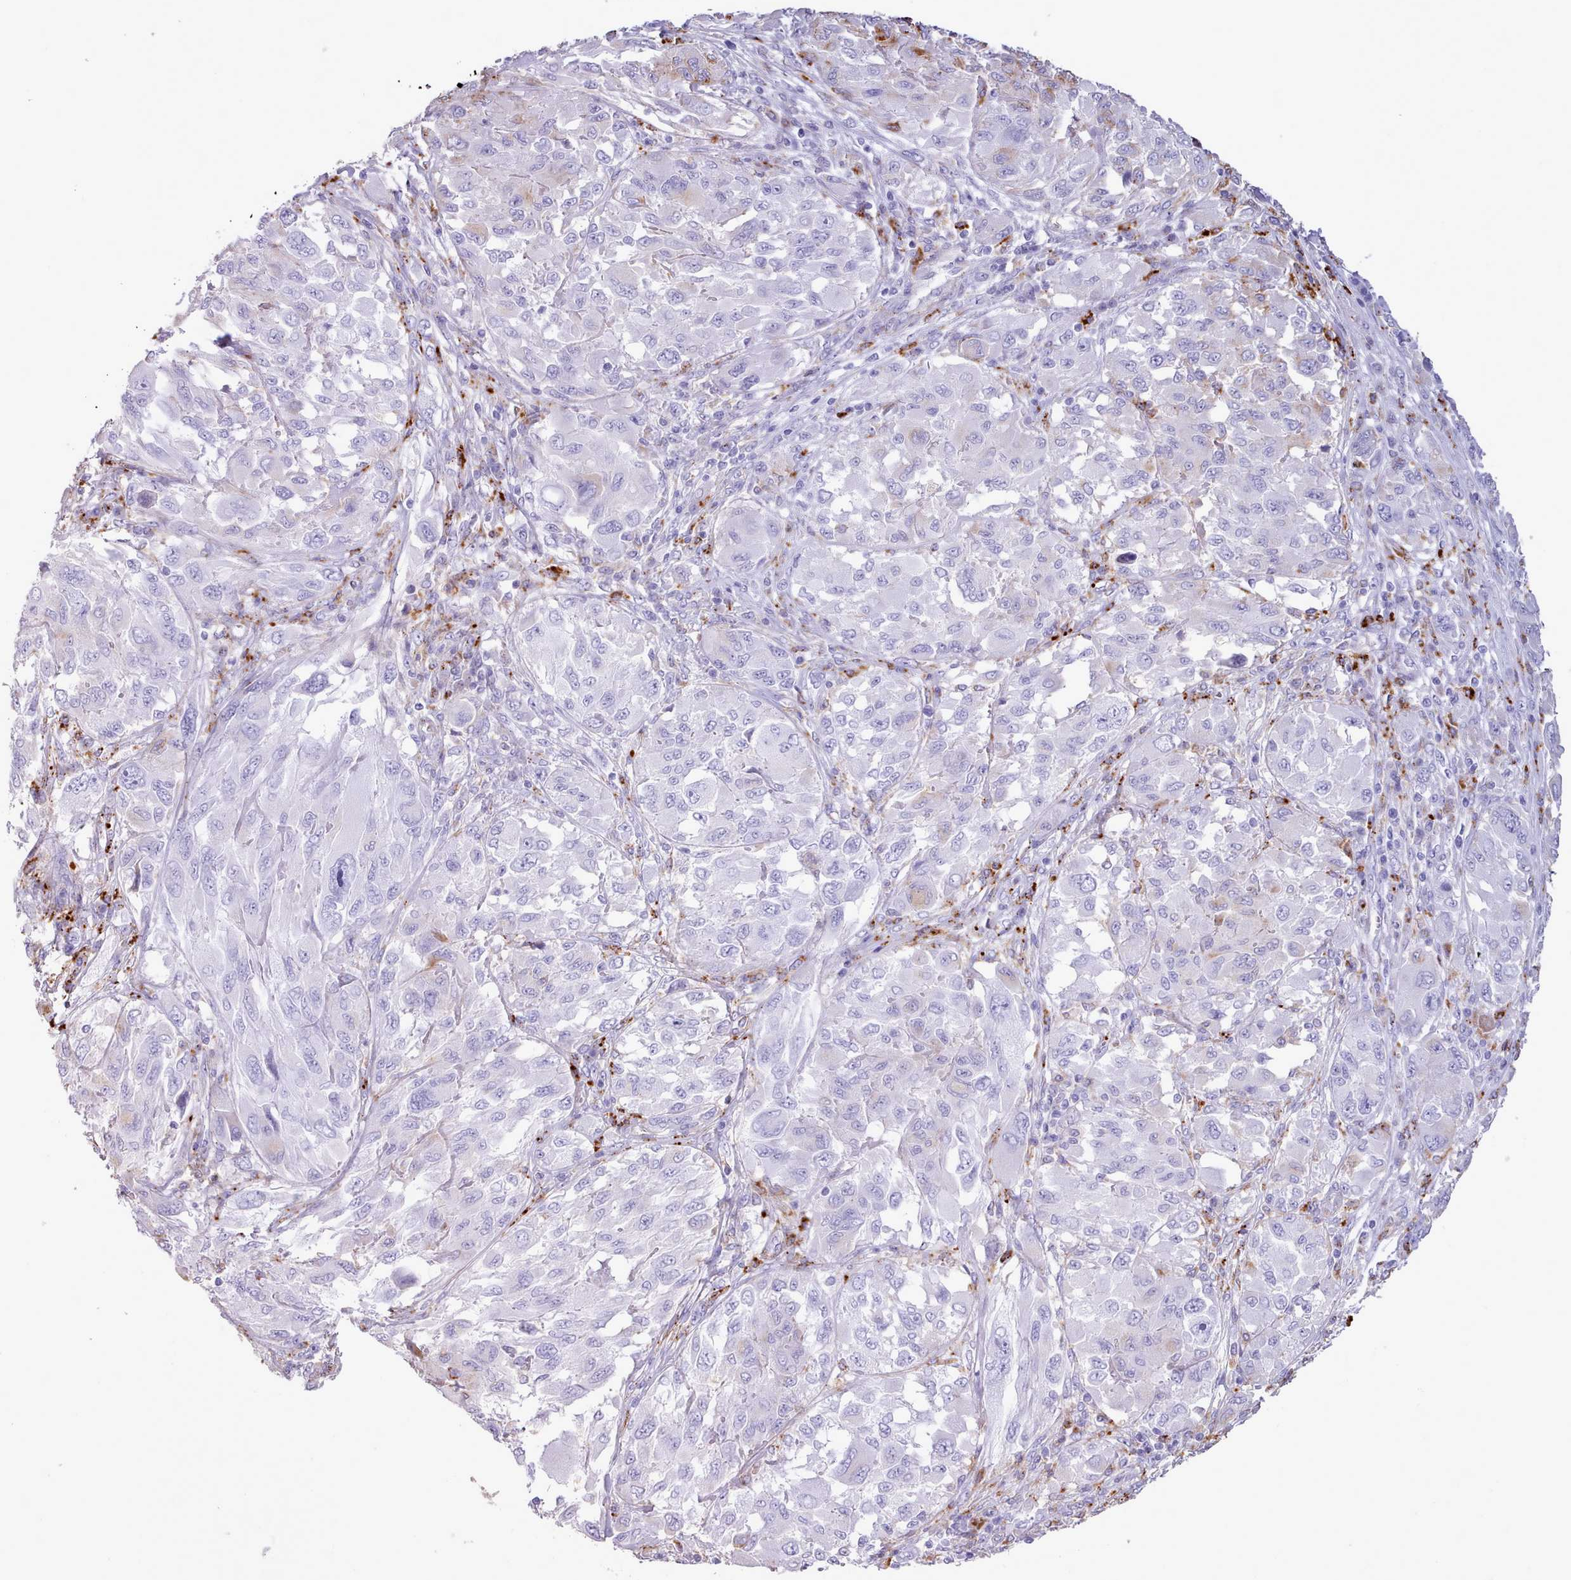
{"staining": {"intensity": "negative", "quantity": "none", "location": "none"}, "tissue": "melanoma", "cell_type": "Tumor cells", "image_type": "cancer", "snomed": [{"axis": "morphology", "description": "Malignant melanoma, NOS"}, {"axis": "topography", "description": "Skin"}], "caption": "This is a photomicrograph of IHC staining of malignant melanoma, which shows no expression in tumor cells.", "gene": "GAA", "patient": {"sex": "female", "age": 91}}